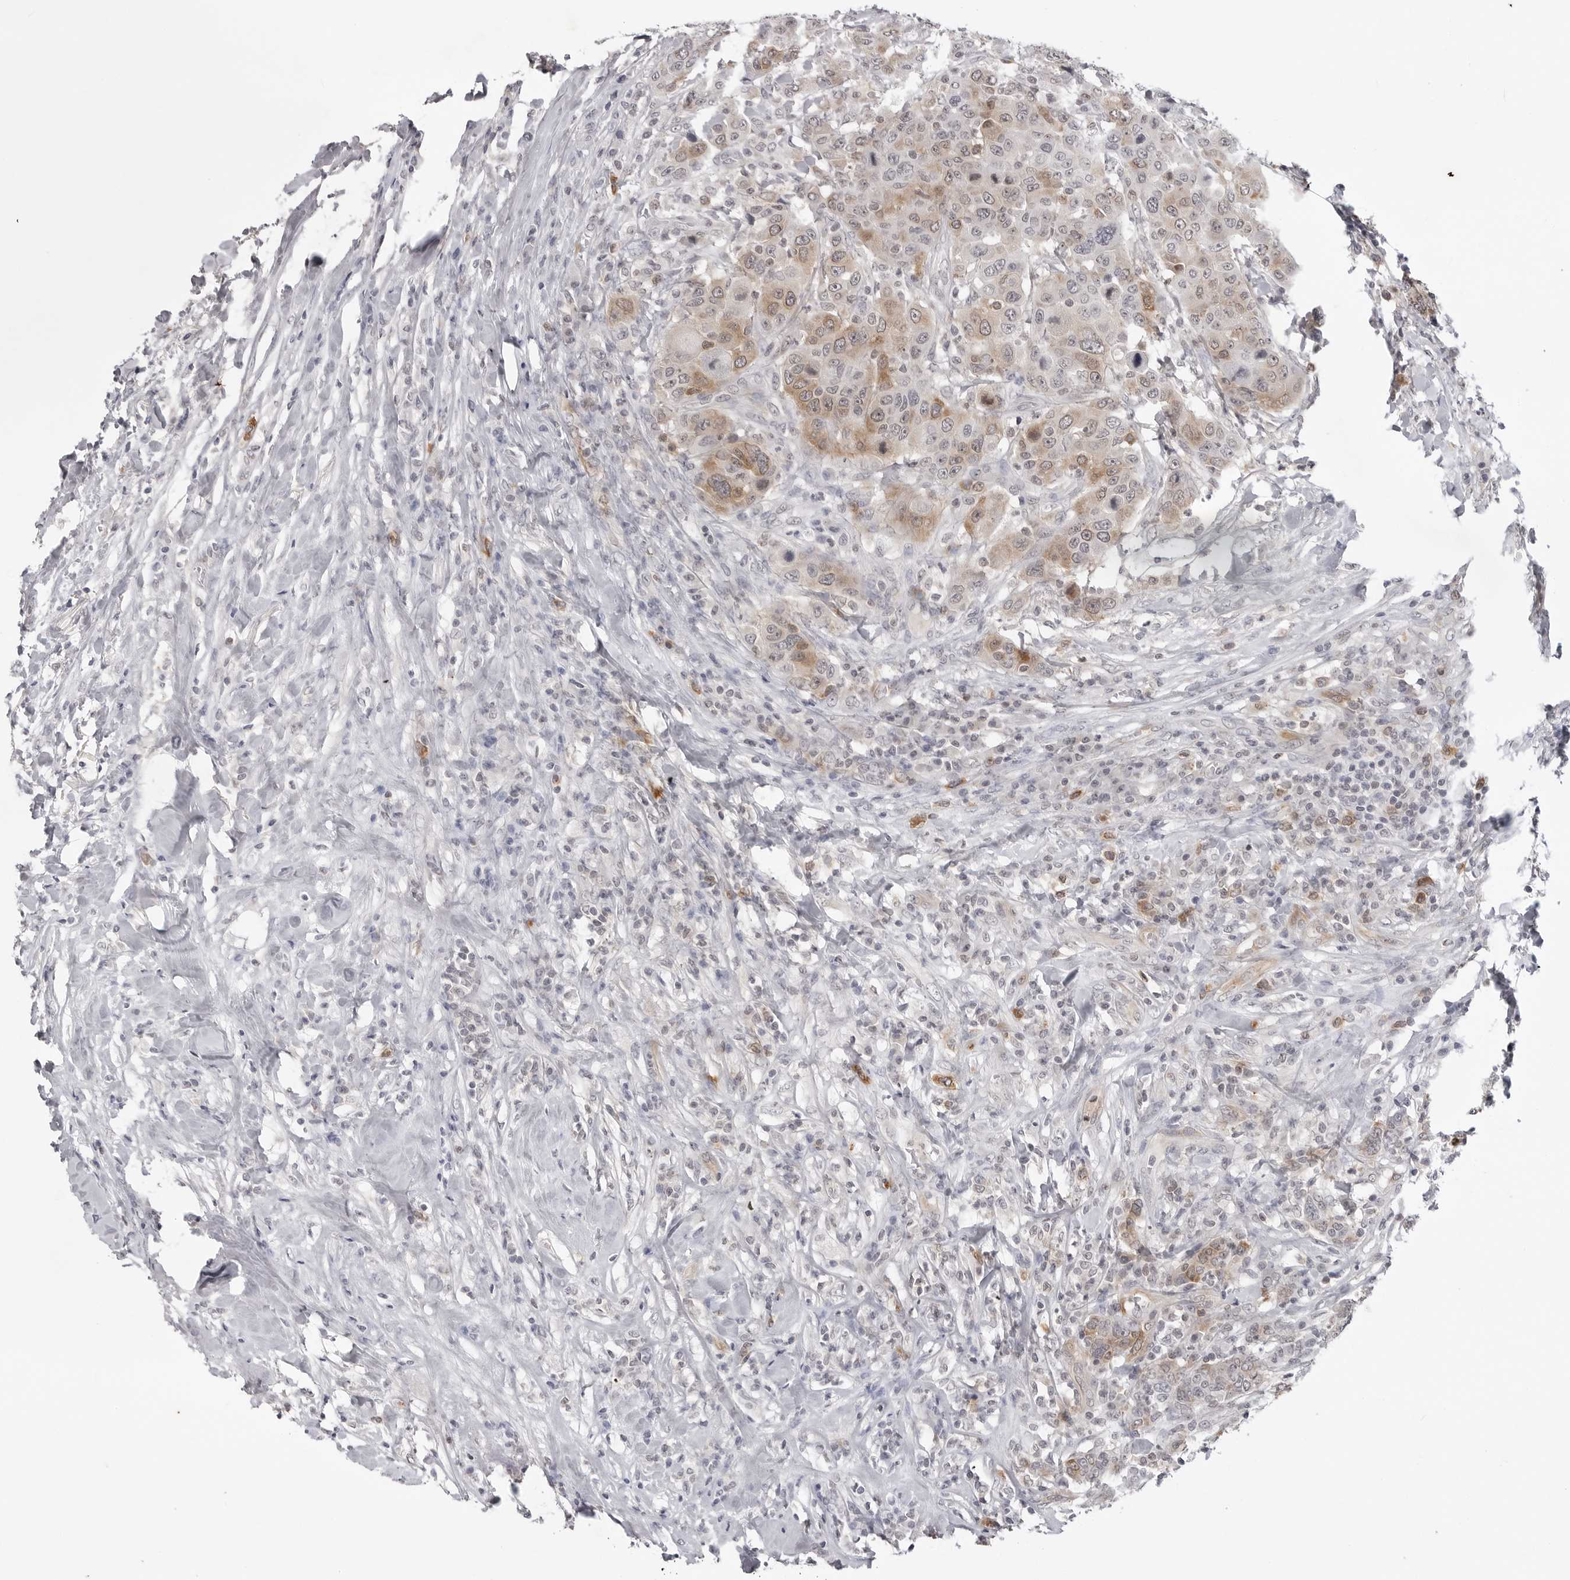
{"staining": {"intensity": "moderate", "quantity": ">75%", "location": "cytoplasmic/membranous"}, "tissue": "breast cancer", "cell_type": "Tumor cells", "image_type": "cancer", "snomed": [{"axis": "morphology", "description": "Duct carcinoma"}, {"axis": "topography", "description": "Breast"}], "caption": "The histopathology image exhibits a brown stain indicating the presence of a protein in the cytoplasmic/membranous of tumor cells in breast cancer.", "gene": "RRM1", "patient": {"sex": "female", "age": 37}}